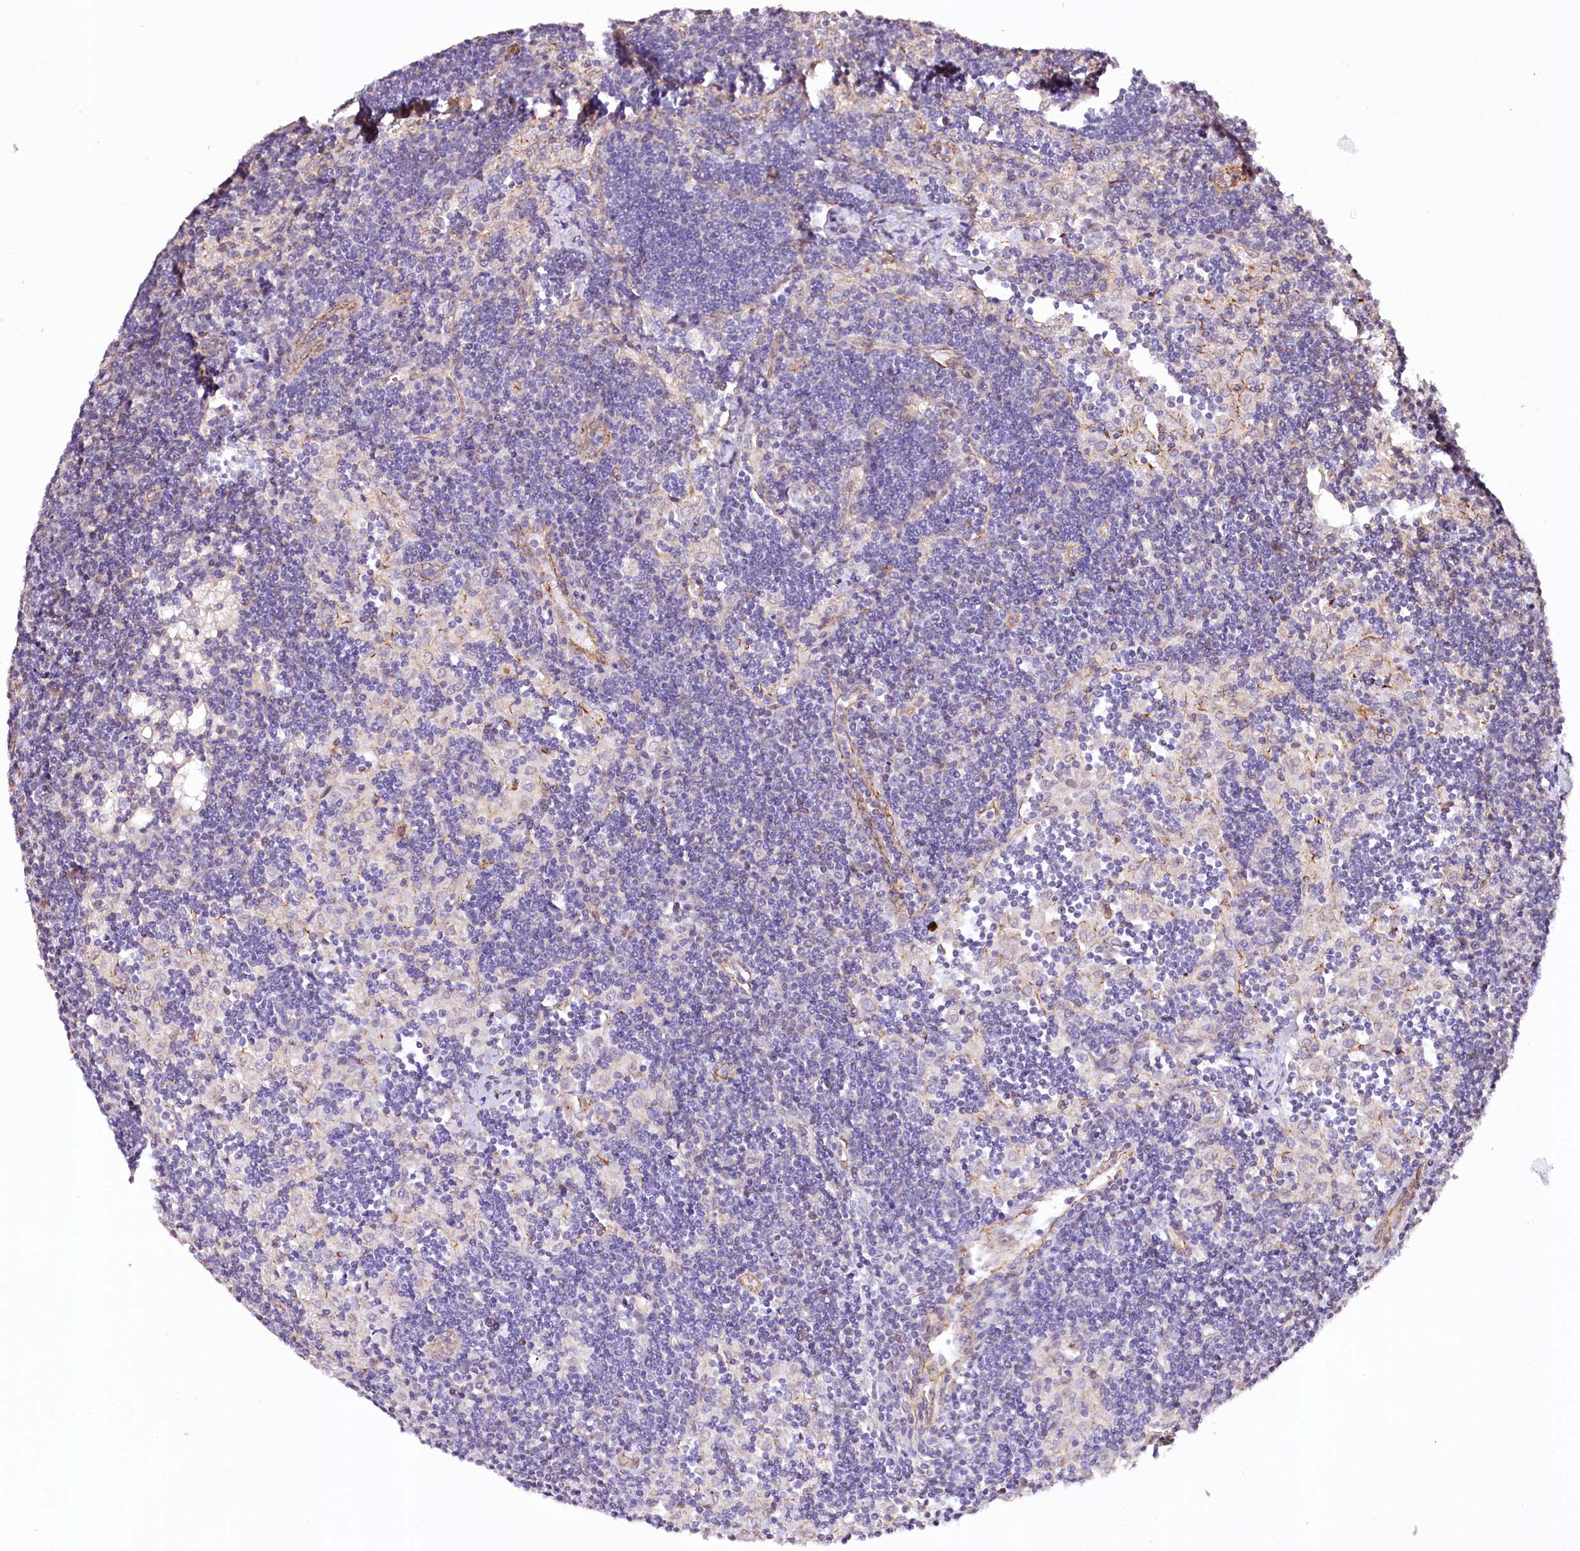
{"staining": {"intensity": "negative", "quantity": "none", "location": "none"}, "tissue": "lymph node", "cell_type": "Germinal center cells", "image_type": "normal", "snomed": [{"axis": "morphology", "description": "Normal tissue, NOS"}, {"axis": "topography", "description": "Lymph node"}], "caption": "Immunohistochemistry micrograph of unremarkable lymph node: lymph node stained with DAB exhibits no significant protein positivity in germinal center cells. (DAB (3,3'-diaminobenzidine) IHC with hematoxylin counter stain).", "gene": "ST7", "patient": {"sex": "male", "age": 24}}